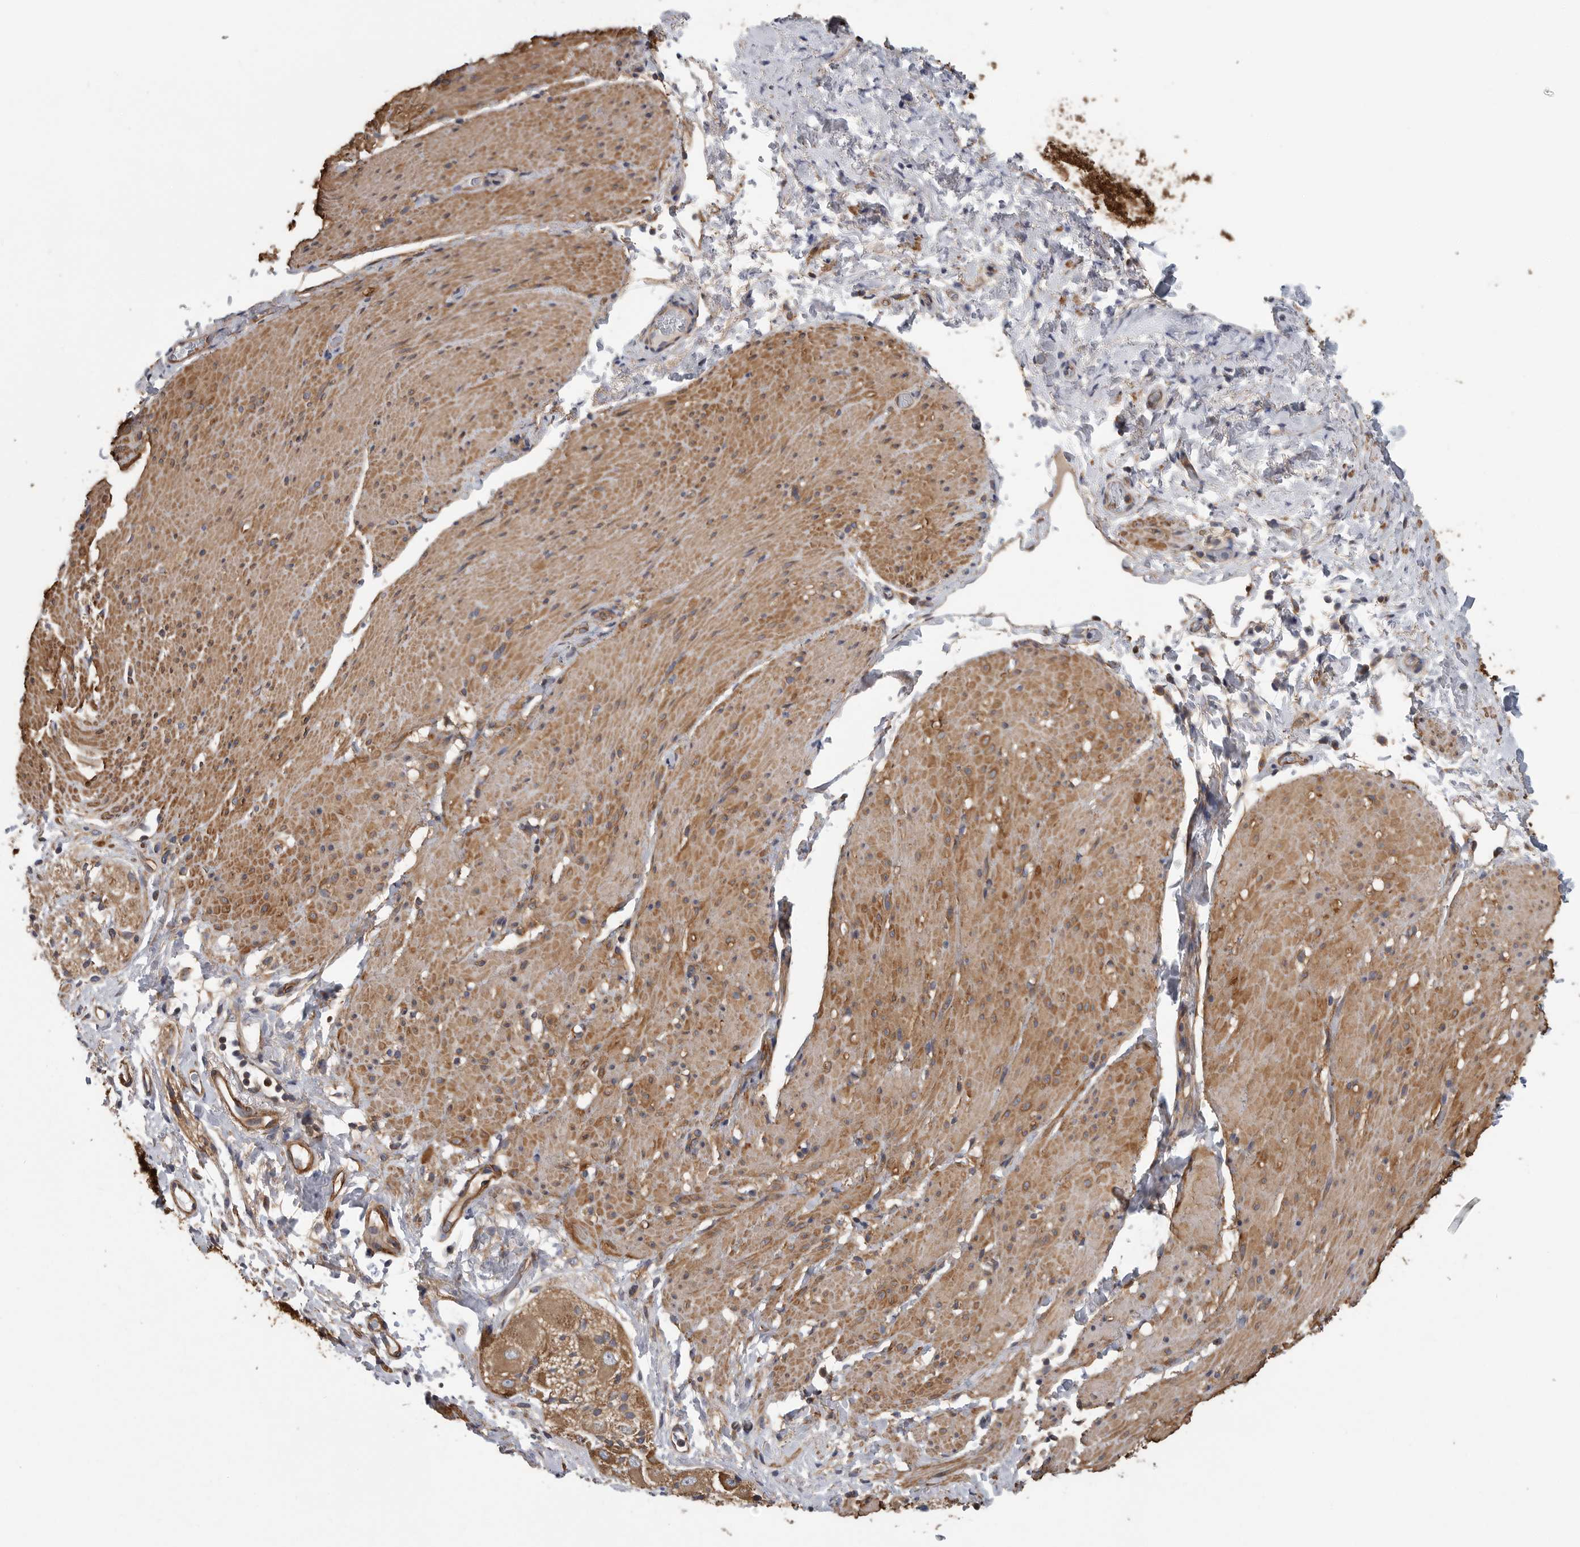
{"staining": {"intensity": "moderate", "quantity": ">75%", "location": "cytoplasmic/membranous"}, "tissue": "smooth muscle", "cell_type": "Smooth muscle cells", "image_type": "normal", "snomed": [{"axis": "morphology", "description": "Normal tissue, NOS"}, {"axis": "topography", "description": "Smooth muscle"}, {"axis": "topography", "description": "Small intestine"}], "caption": "IHC photomicrograph of unremarkable smooth muscle: smooth muscle stained using immunohistochemistry (IHC) demonstrates medium levels of moderate protein expression localized specifically in the cytoplasmic/membranous of smooth muscle cells, appearing as a cytoplasmic/membranous brown color.", "gene": "OXR1", "patient": {"sex": "female", "age": 84}}